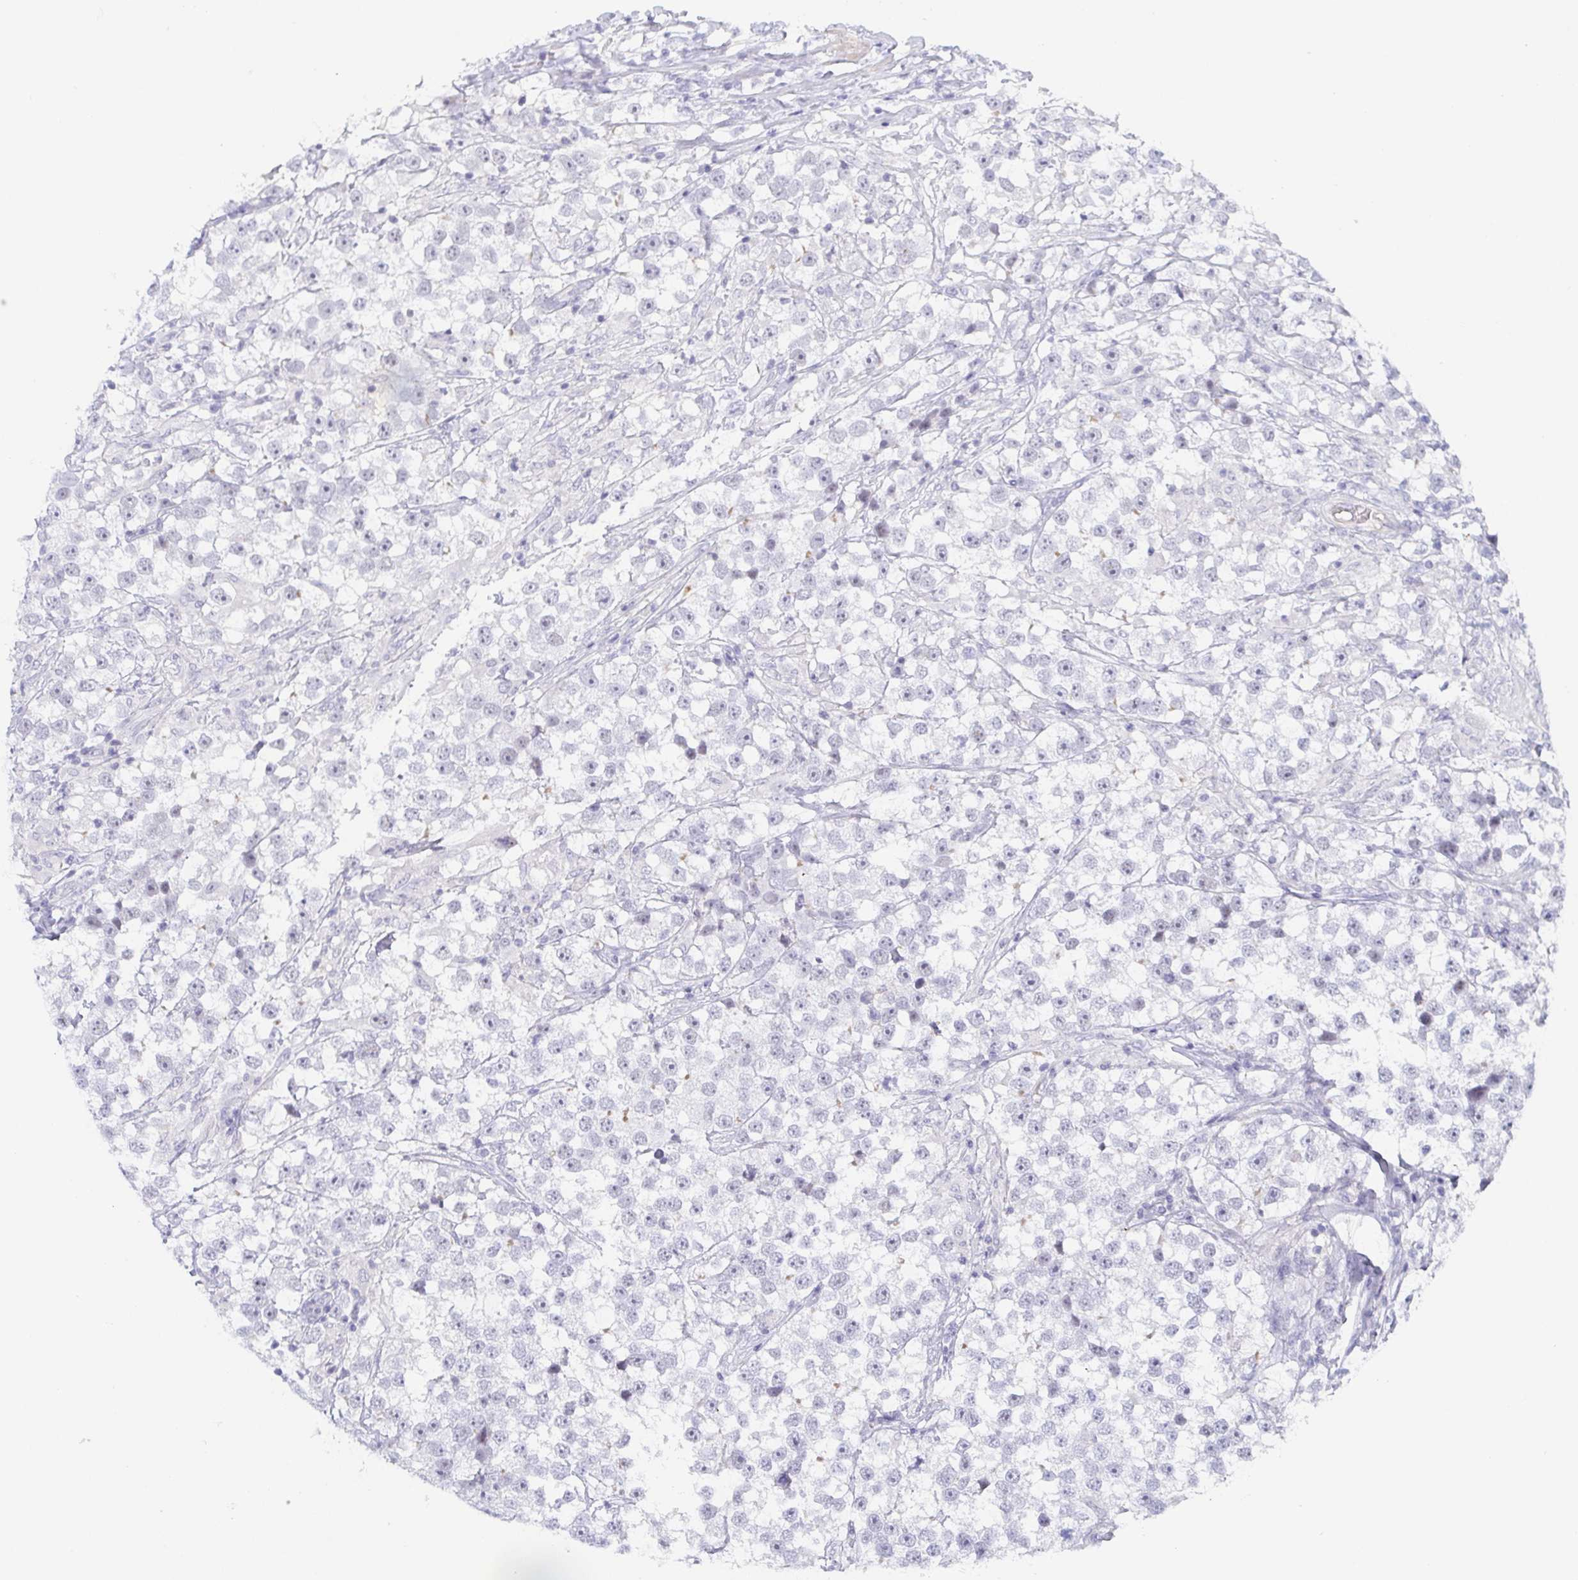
{"staining": {"intensity": "negative", "quantity": "none", "location": "none"}, "tissue": "testis cancer", "cell_type": "Tumor cells", "image_type": "cancer", "snomed": [{"axis": "morphology", "description": "Seminoma, NOS"}, {"axis": "topography", "description": "Testis"}], "caption": "A high-resolution histopathology image shows immunohistochemistry (IHC) staining of testis seminoma, which demonstrates no significant staining in tumor cells. Brightfield microscopy of IHC stained with DAB (3,3'-diaminobenzidine) (brown) and hematoxylin (blue), captured at high magnification.", "gene": "RHOV", "patient": {"sex": "male", "age": 46}}